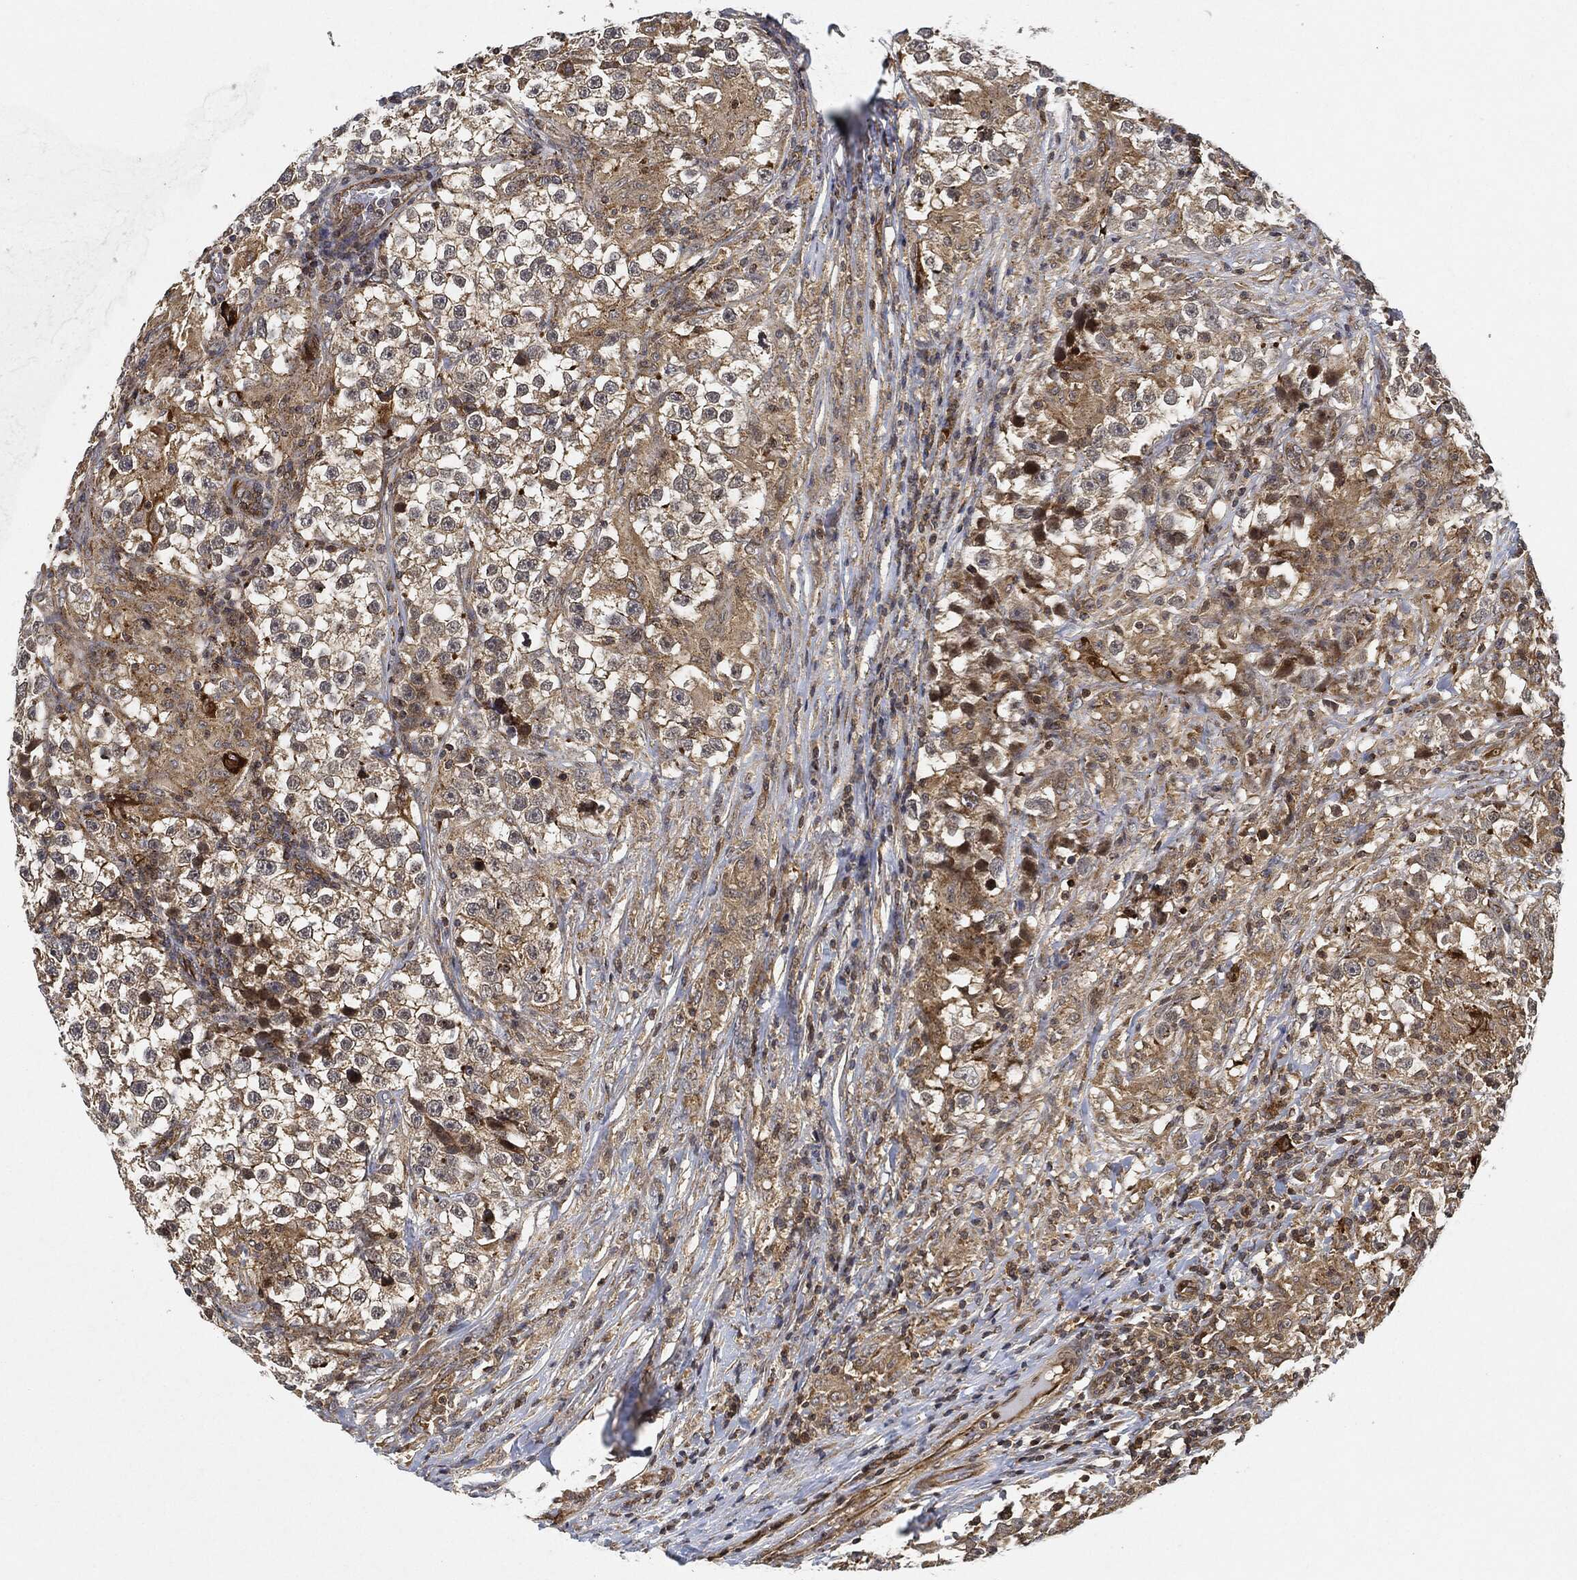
{"staining": {"intensity": "moderate", "quantity": "<25%", "location": "cytoplasmic/membranous"}, "tissue": "testis cancer", "cell_type": "Tumor cells", "image_type": "cancer", "snomed": [{"axis": "morphology", "description": "Seminoma, NOS"}, {"axis": "topography", "description": "Testis"}], "caption": "Protein staining of testis cancer (seminoma) tissue displays moderate cytoplasmic/membranous staining in approximately <25% of tumor cells.", "gene": "MAP3K3", "patient": {"sex": "male", "age": 46}}